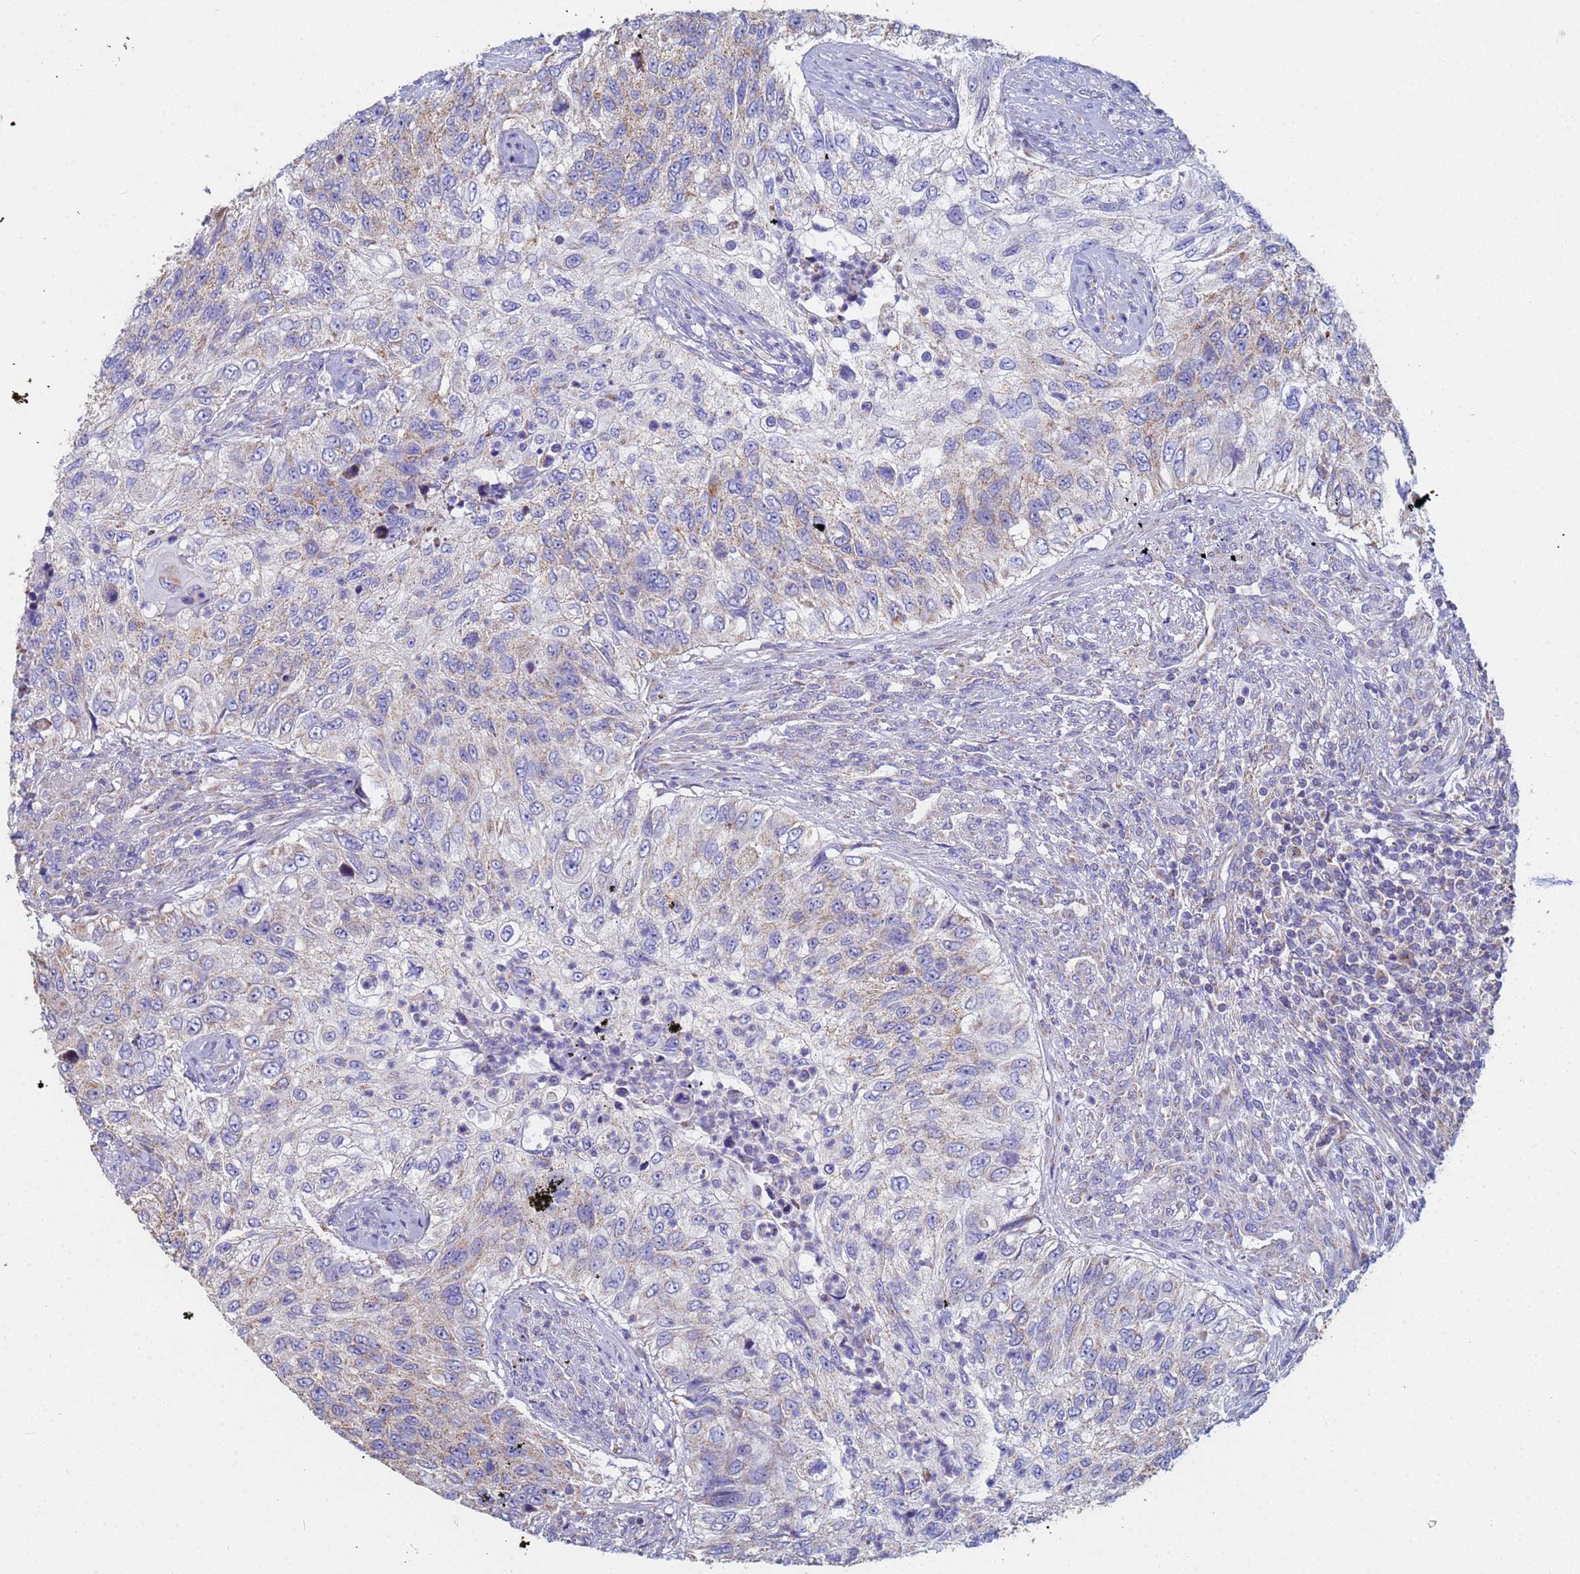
{"staining": {"intensity": "weak", "quantity": "<25%", "location": "cytoplasmic/membranous"}, "tissue": "urothelial cancer", "cell_type": "Tumor cells", "image_type": "cancer", "snomed": [{"axis": "morphology", "description": "Urothelial carcinoma, High grade"}, {"axis": "topography", "description": "Urinary bladder"}], "caption": "DAB (3,3'-diaminobenzidine) immunohistochemical staining of urothelial carcinoma (high-grade) displays no significant expression in tumor cells.", "gene": "UQCRH", "patient": {"sex": "female", "age": 60}}